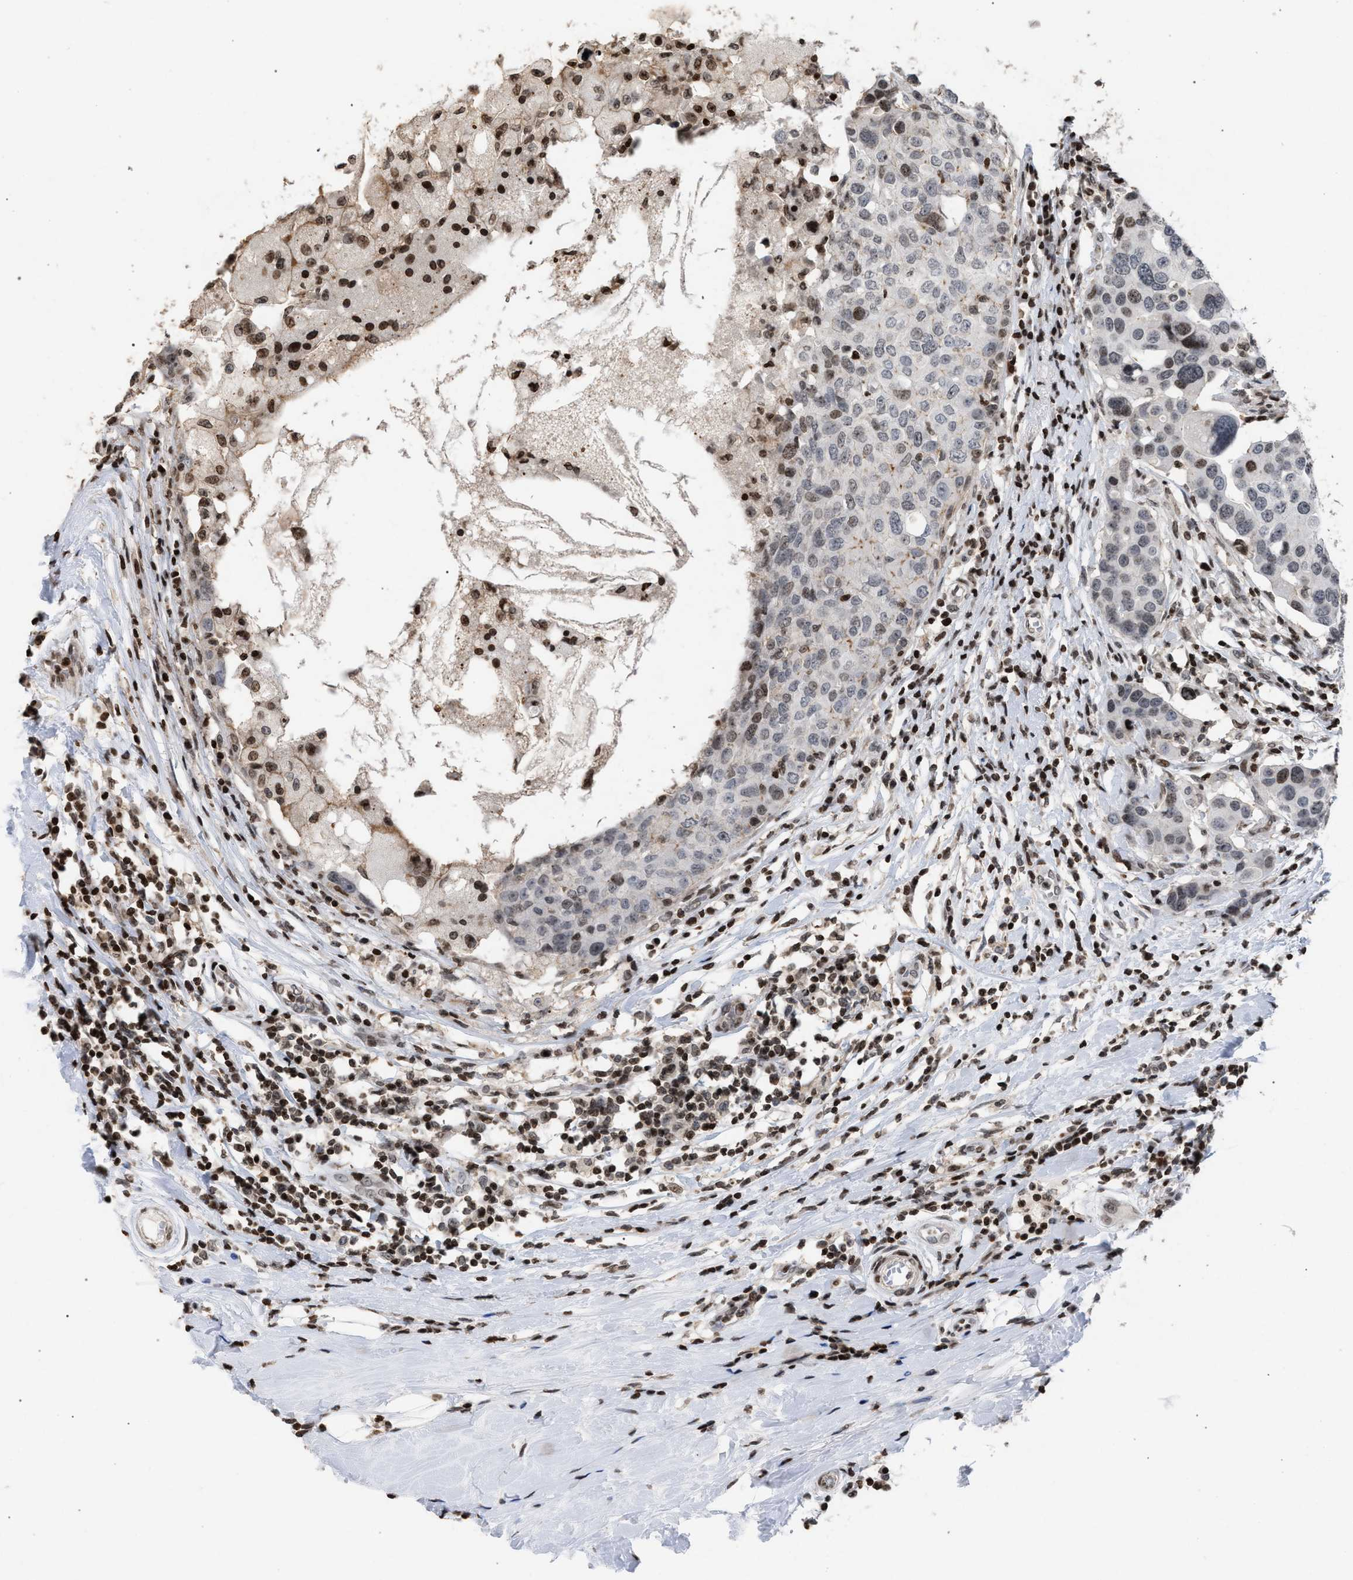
{"staining": {"intensity": "moderate", "quantity": "<25%", "location": "nuclear"}, "tissue": "breast cancer", "cell_type": "Tumor cells", "image_type": "cancer", "snomed": [{"axis": "morphology", "description": "Duct carcinoma"}, {"axis": "topography", "description": "Breast"}], "caption": "The micrograph demonstrates a brown stain indicating the presence of a protein in the nuclear of tumor cells in breast cancer.", "gene": "FOXD3", "patient": {"sex": "female", "age": 27}}